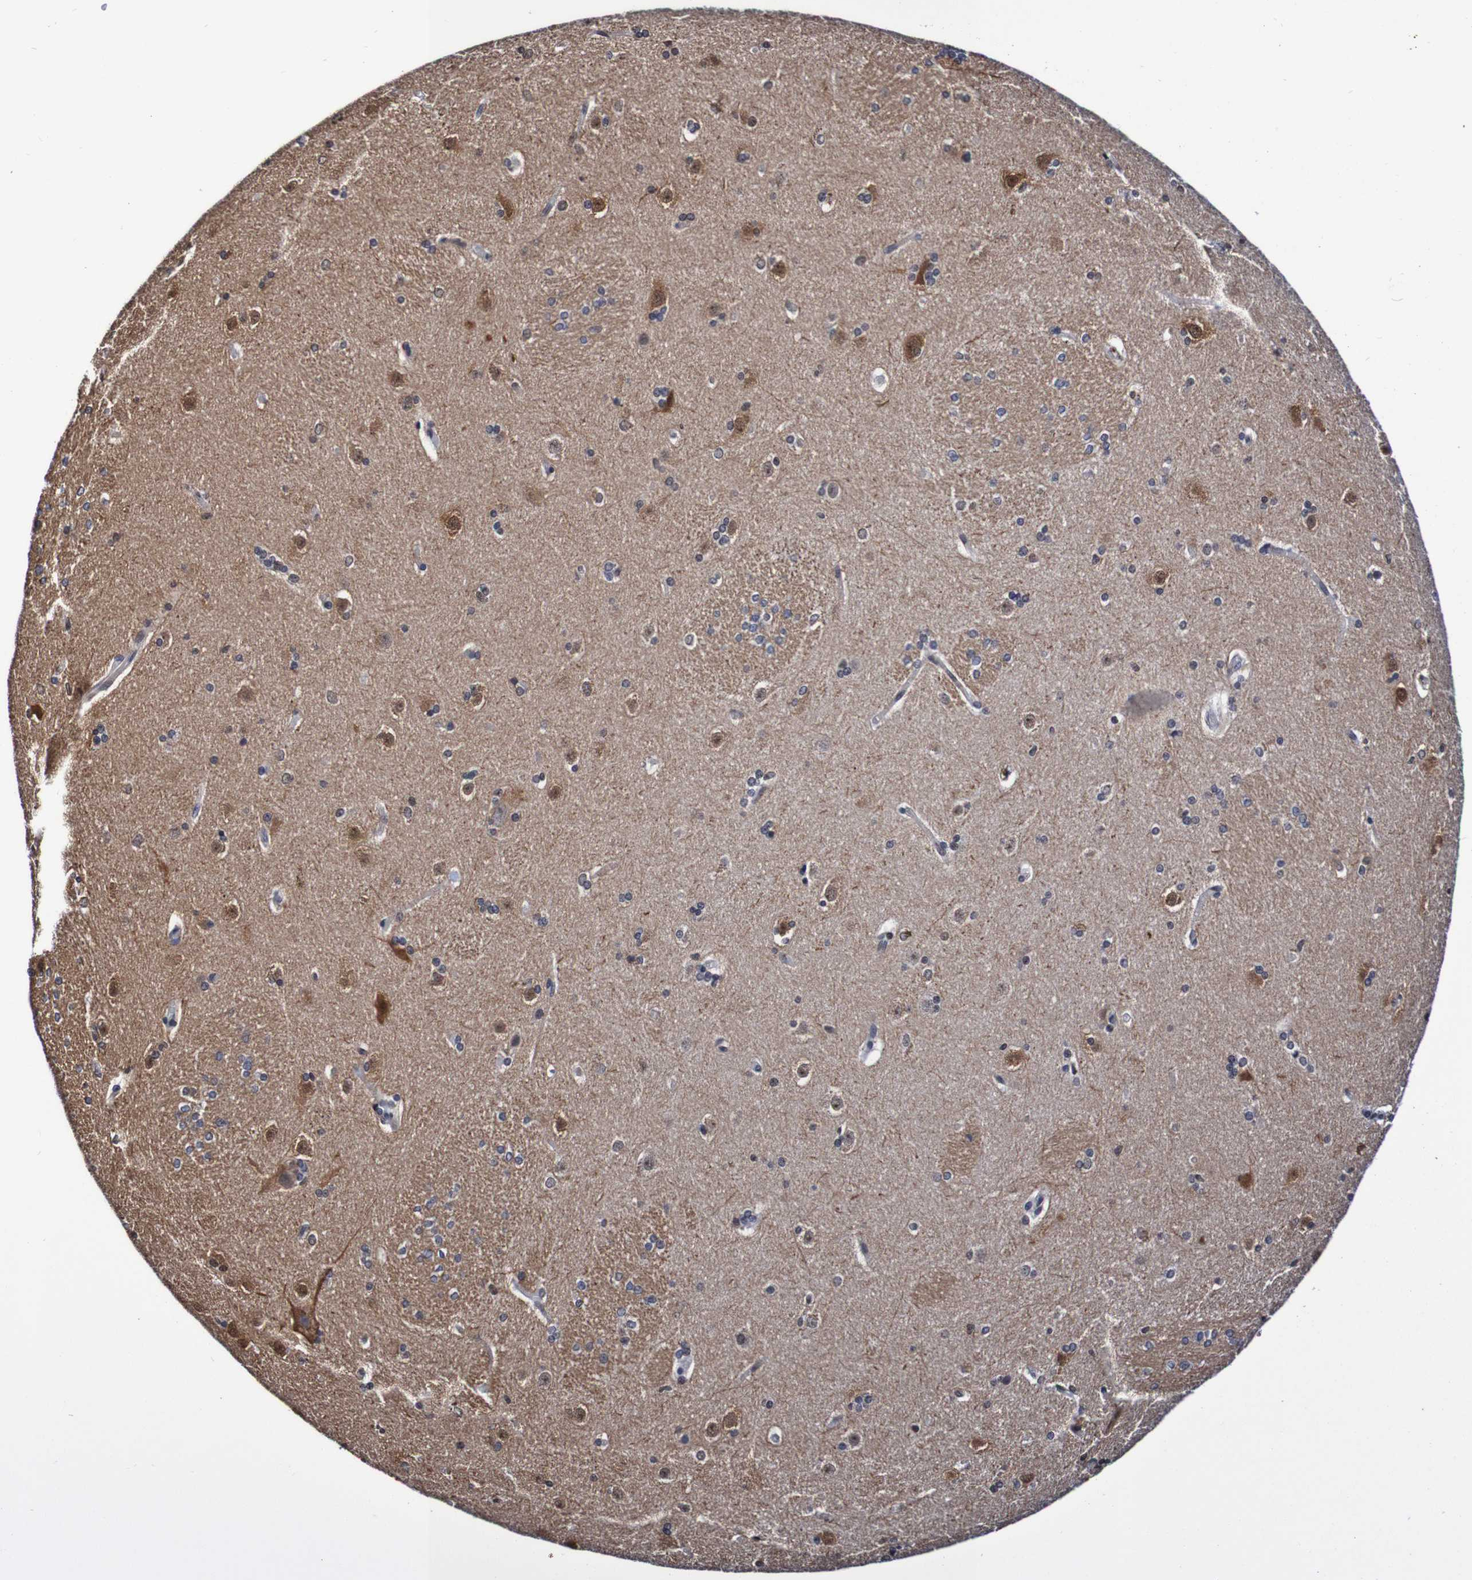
{"staining": {"intensity": "strong", "quantity": "25%-75%", "location": "cytoplasmic/membranous,nuclear"}, "tissue": "caudate", "cell_type": "Glial cells", "image_type": "normal", "snomed": [{"axis": "morphology", "description": "Normal tissue, NOS"}, {"axis": "topography", "description": "Lateral ventricle wall"}], "caption": "Protein staining shows strong cytoplasmic/membranous,nuclear expression in approximately 25%-75% of glial cells in normal caudate. (DAB = brown stain, brightfield microscopy at high magnification).", "gene": "SEZ6", "patient": {"sex": "female", "age": 19}}